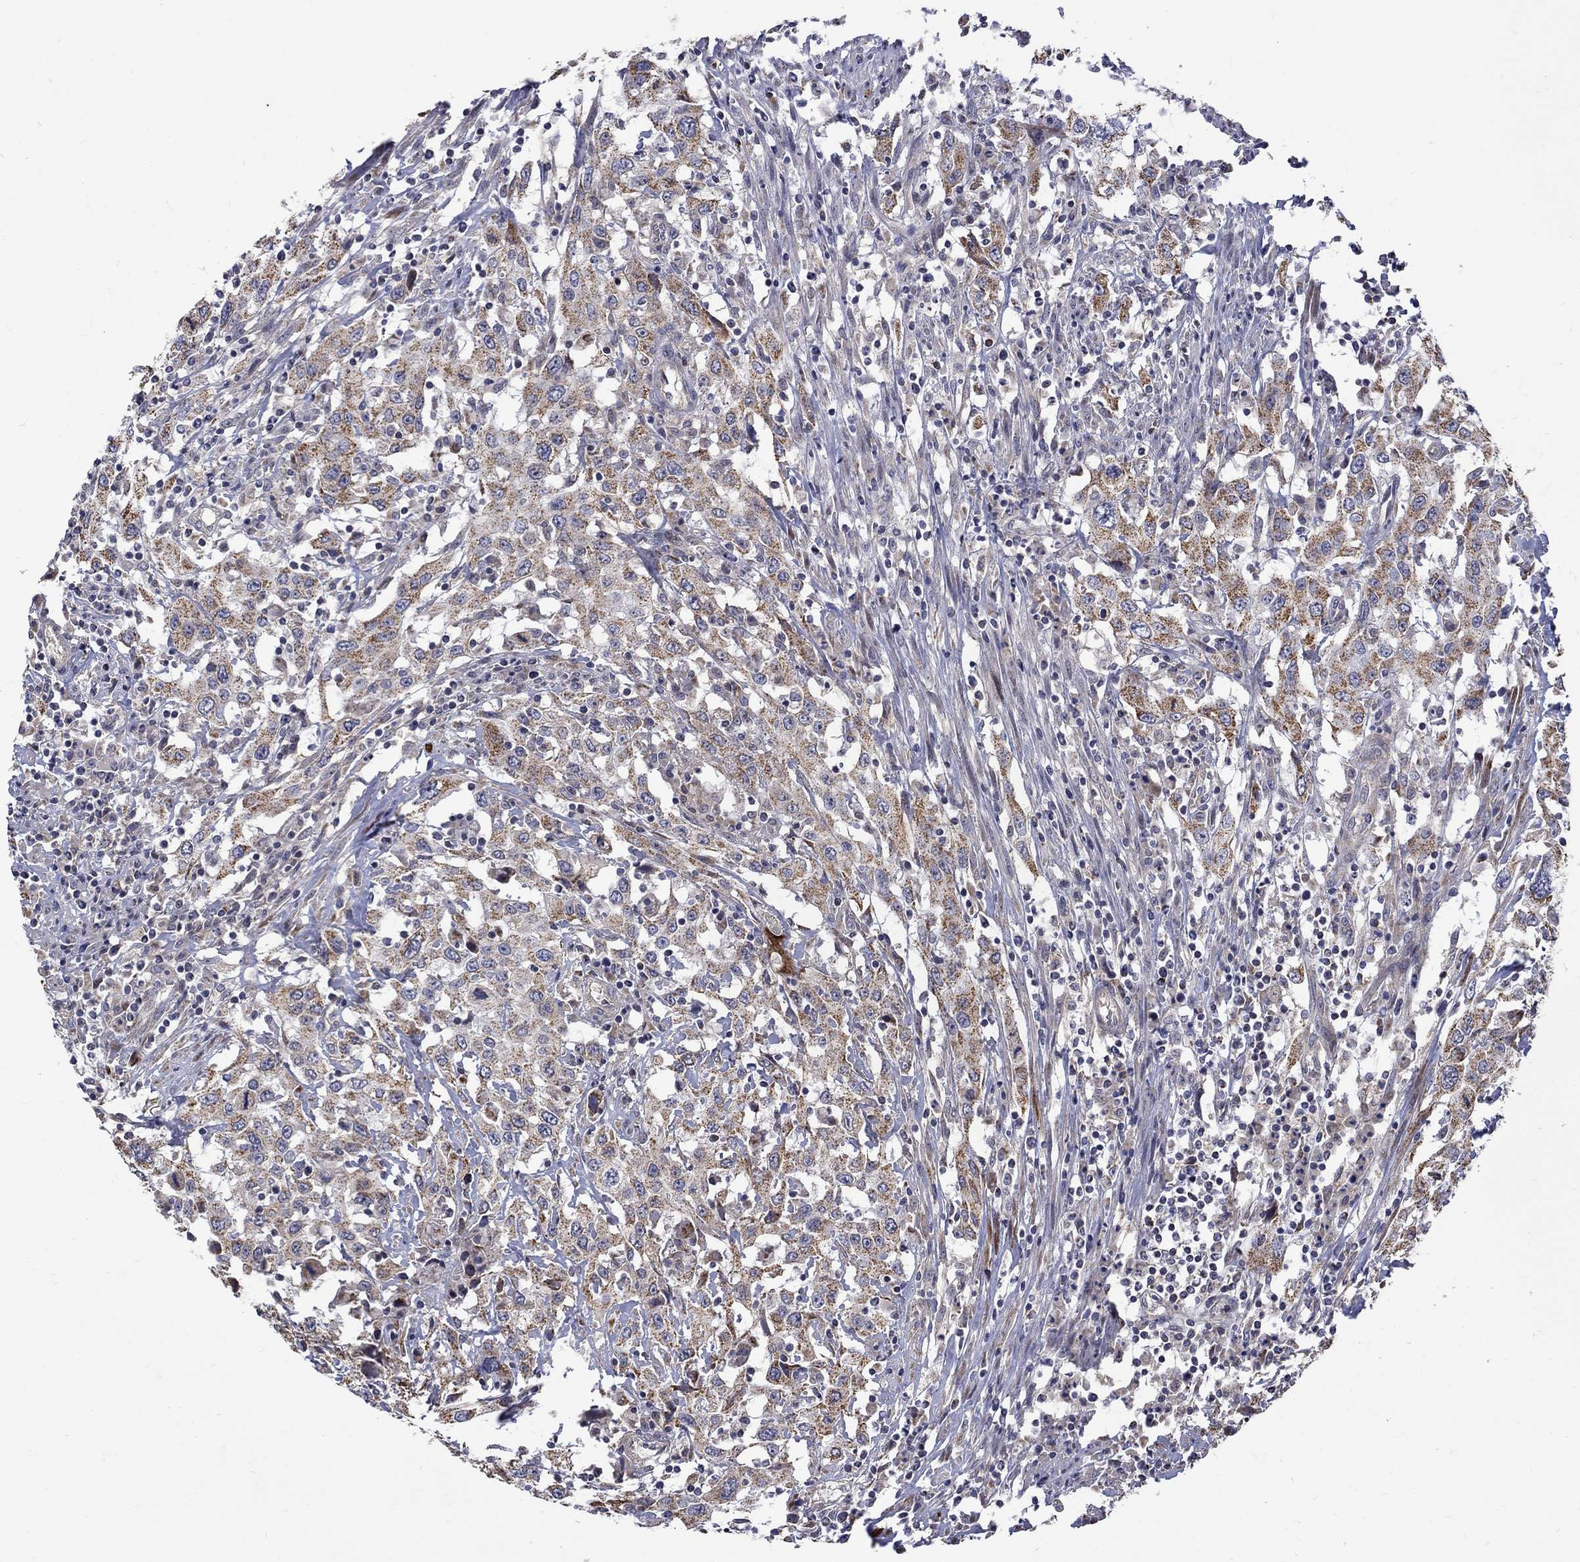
{"staining": {"intensity": "moderate", "quantity": "25%-75%", "location": "cytoplasmic/membranous"}, "tissue": "urothelial cancer", "cell_type": "Tumor cells", "image_type": "cancer", "snomed": [{"axis": "morphology", "description": "Urothelial carcinoma, High grade"}, {"axis": "topography", "description": "Urinary bladder"}], "caption": "Immunohistochemical staining of human high-grade urothelial carcinoma exhibits medium levels of moderate cytoplasmic/membranous protein positivity in about 25%-75% of tumor cells. The staining was performed using DAB, with brown indicating positive protein expression. Nuclei are stained blue with hematoxylin.", "gene": "SH2B1", "patient": {"sex": "male", "age": 61}}